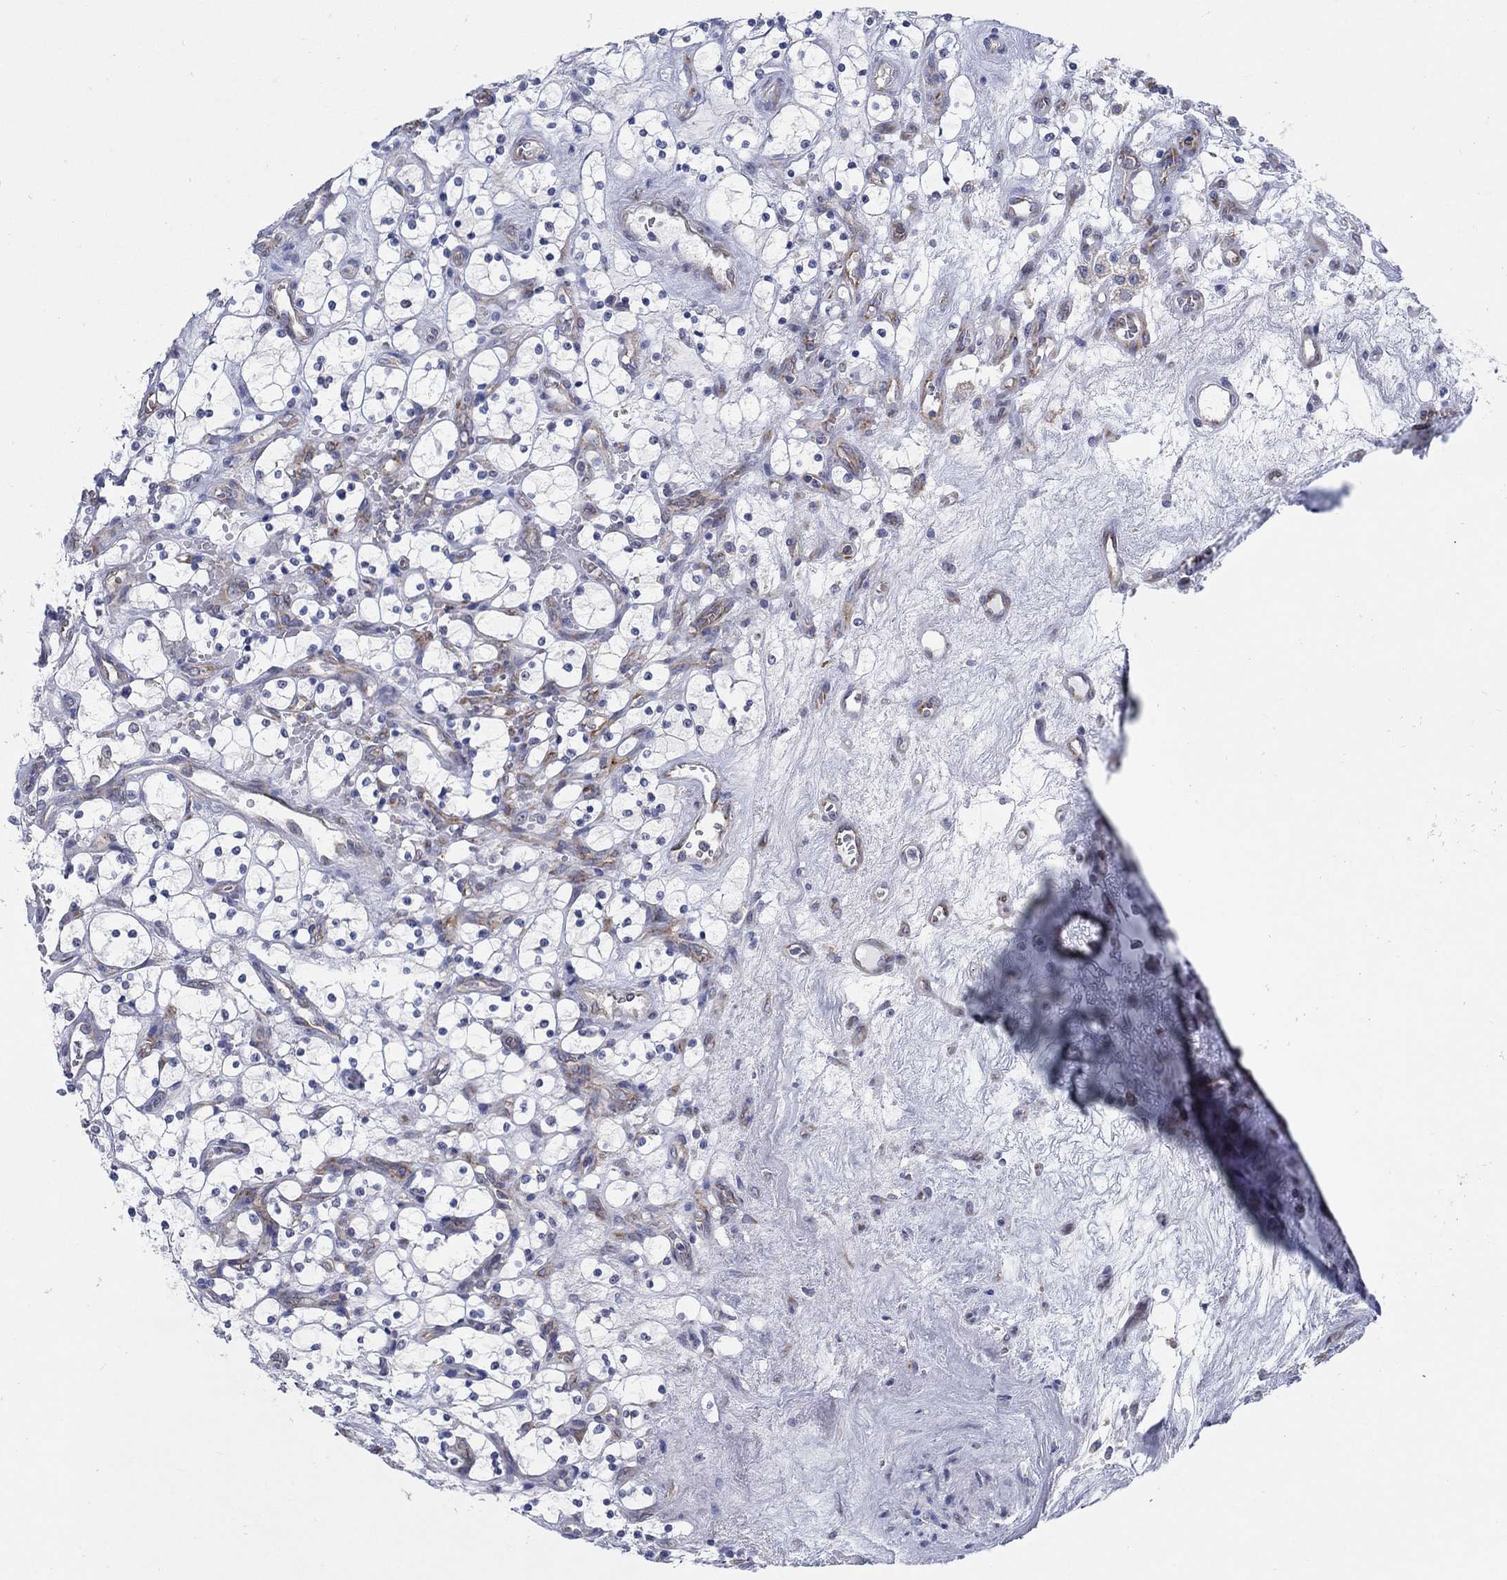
{"staining": {"intensity": "weak", "quantity": "<25%", "location": "cytoplasmic/membranous"}, "tissue": "renal cancer", "cell_type": "Tumor cells", "image_type": "cancer", "snomed": [{"axis": "morphology", "description": "Adenocarcinoma, NOS"}, {"axis": "topography", "description": "Kidney"}], "caption": "Micrograph shows no significant protein expression in tumor cells of renal cancer (adenocarcinoma).", "gene": "TMEM59", "patient": {"sex": "female", "age": 69}}